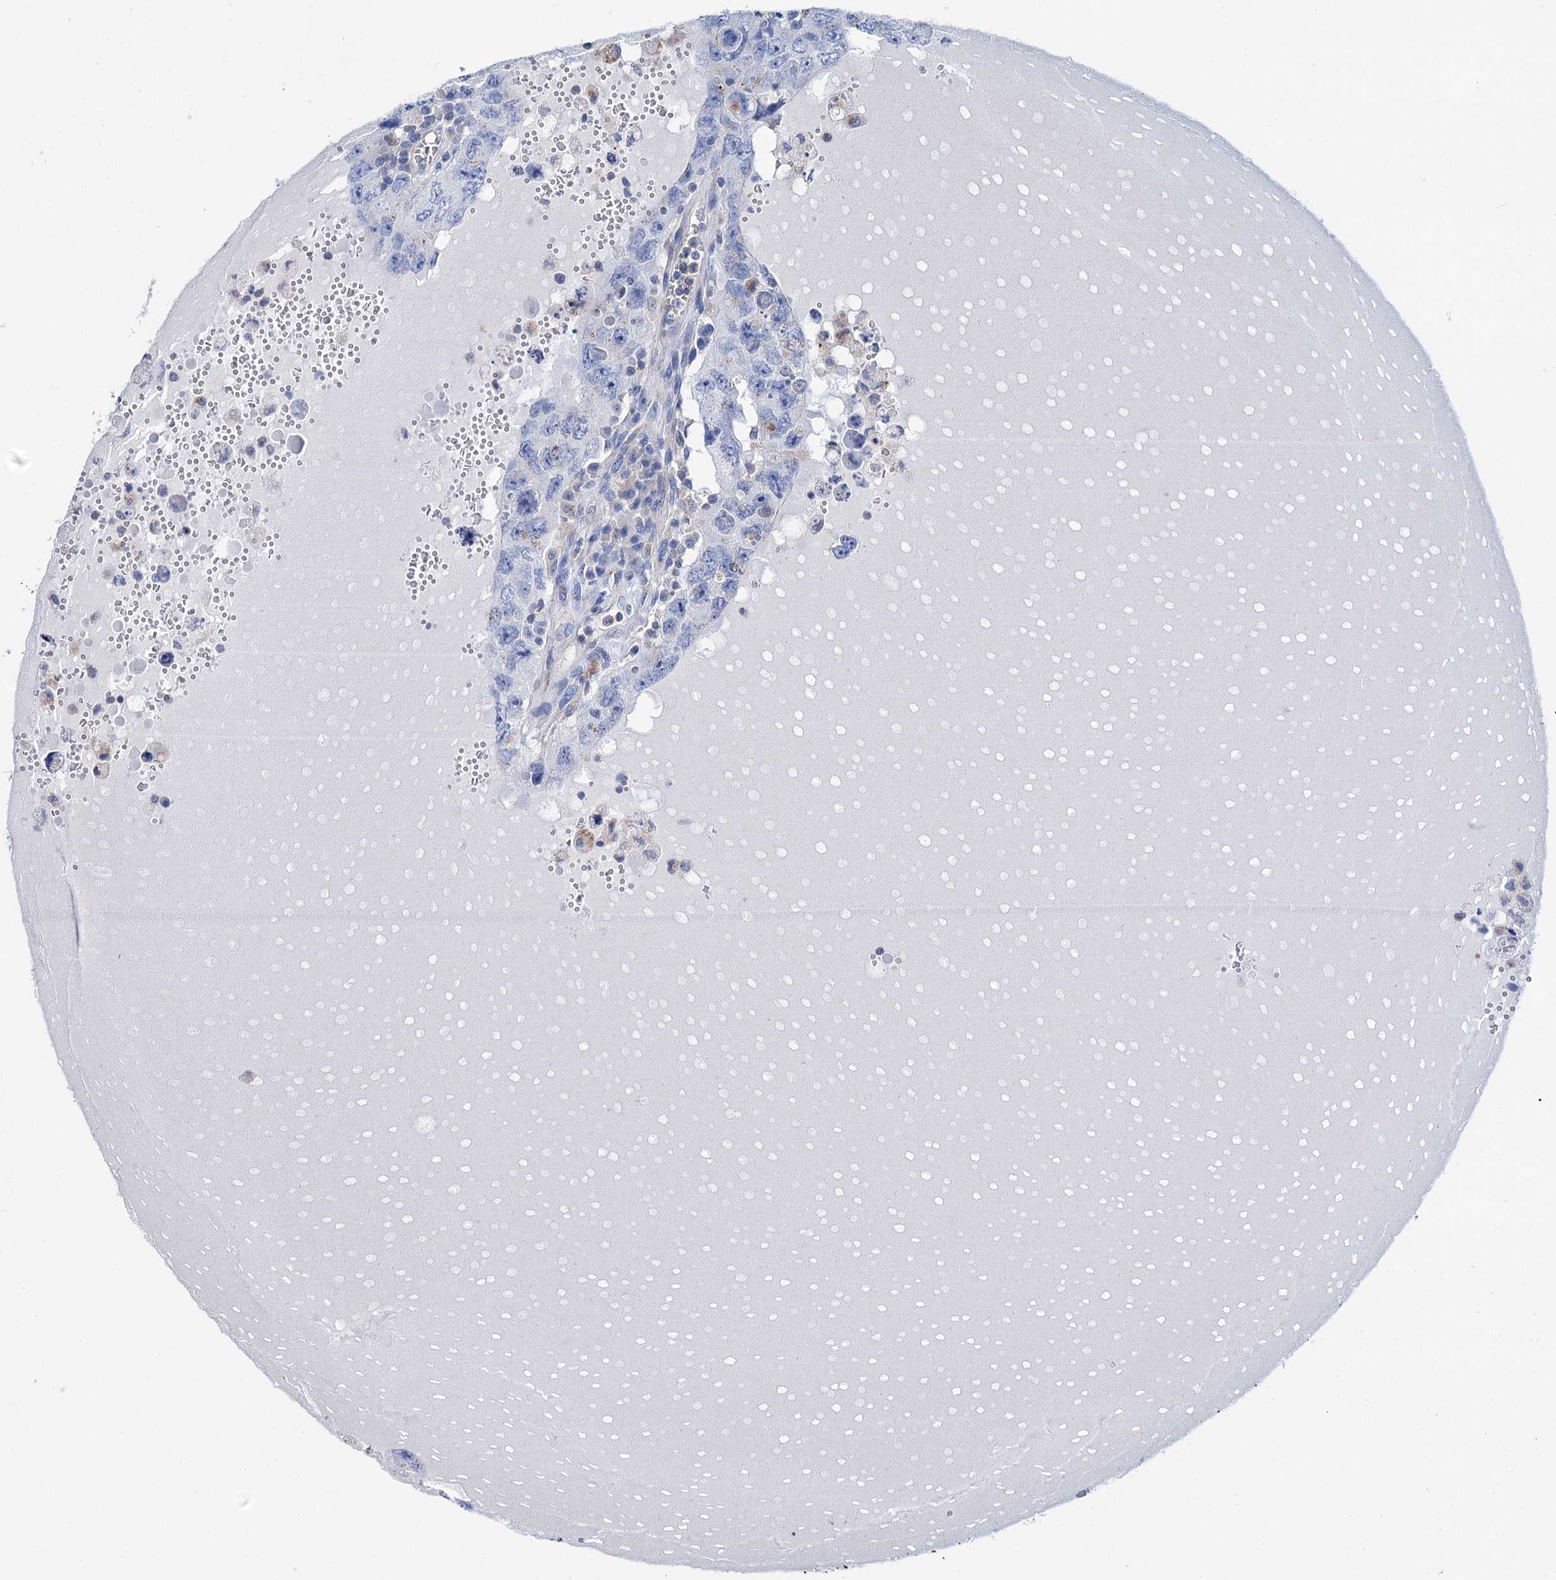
{"staining": {"intensity": "negative", "quantity": "none", "location": "none"}, "tissue": "testis cancer", "cell_type": "Tumor cells", "image_type": "cancer", "snomed": [{"axis": "morphology", "description": "Carcinoma, Embryonal, NOS"}, {"axis": "topography", "description": "Testis"}], "caption": "DAB immunohistochemical staining of human embryonal carcinoma (testis) exhibits no significant positivity in tumor cells.", "gene": "SCPEP1", "patient": {"sex": "male", "age": 26}}